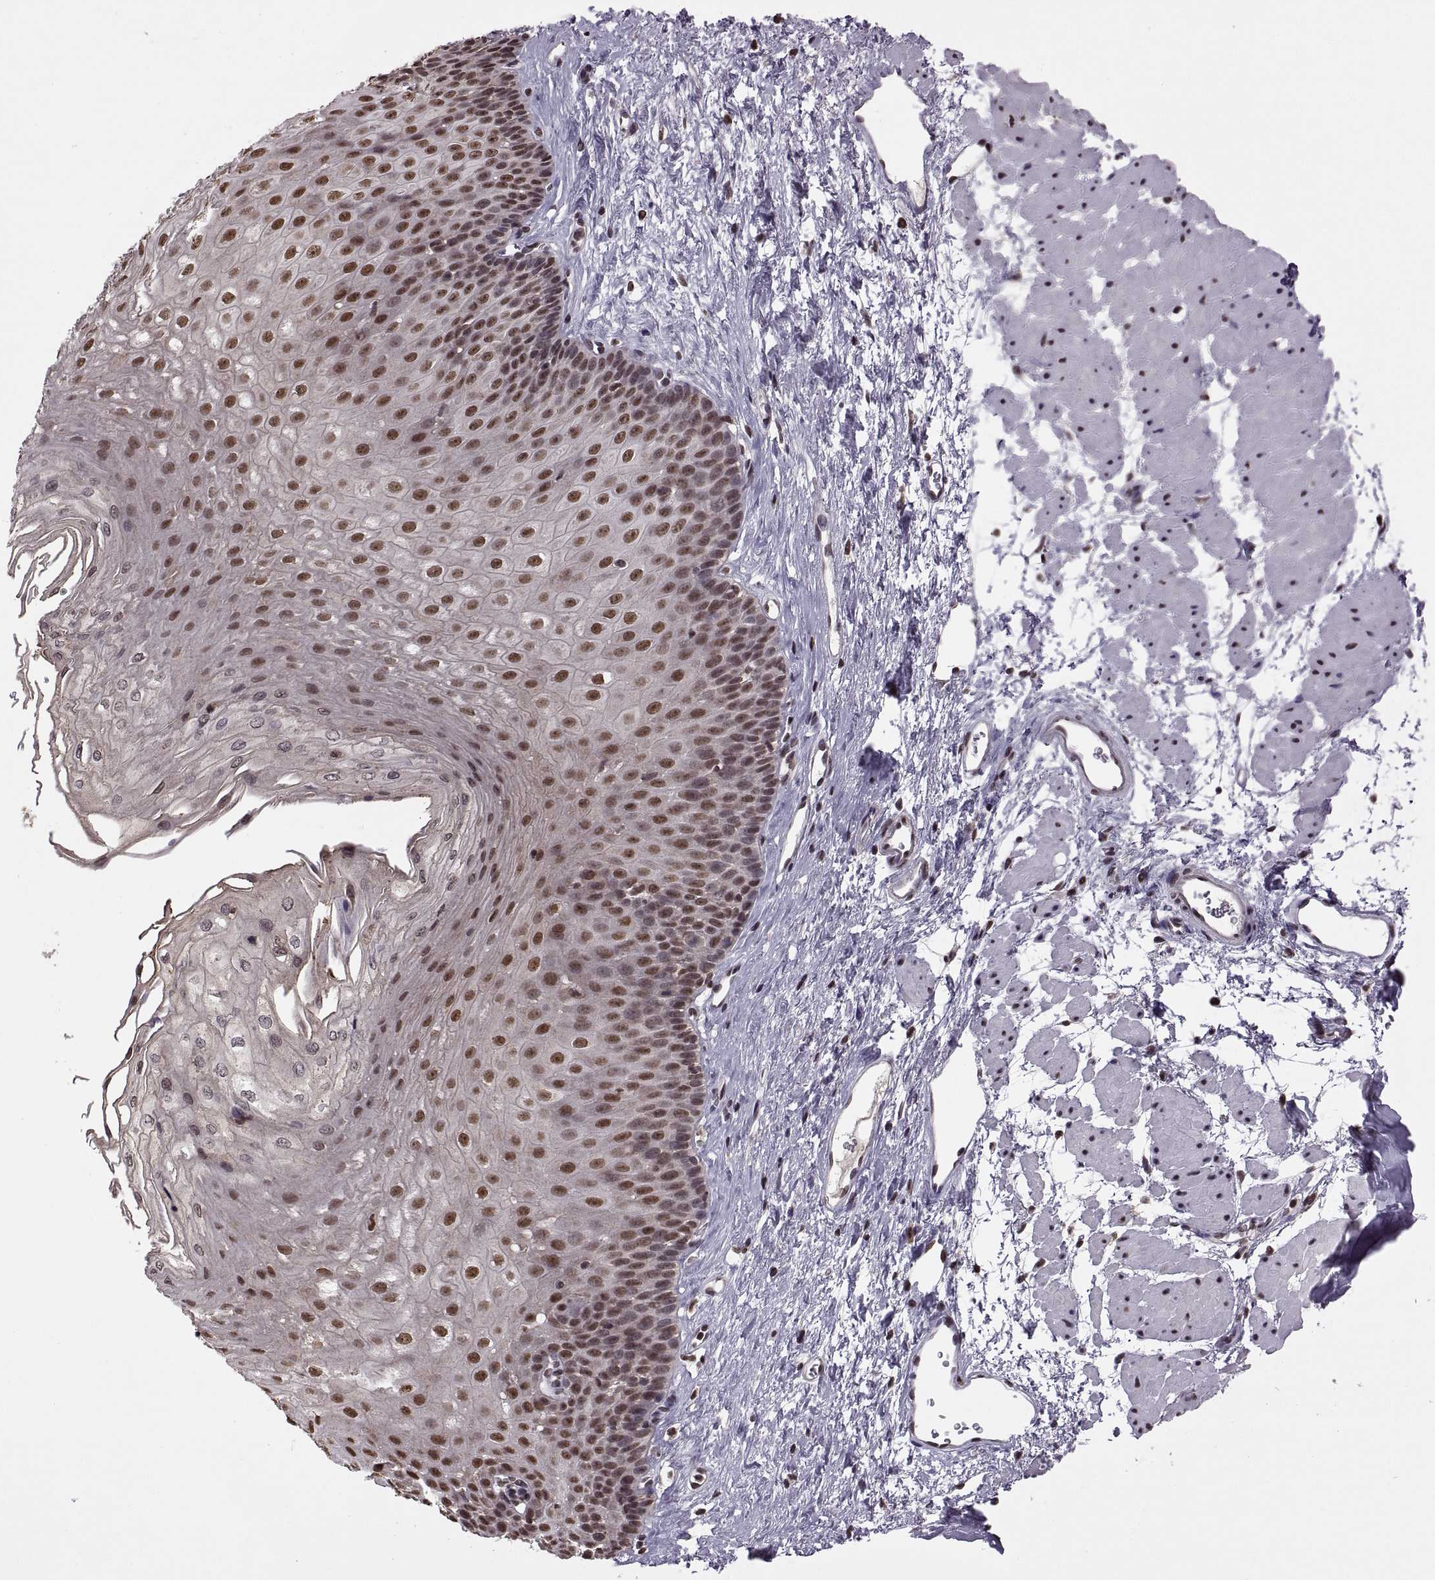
{"staining": {"intensity": "strong", "quantity": "25%-75%", "location": "nuclear"}, "tissue": "esophagus", "cell_type": "Squamous epithelial cells", "image_type": "normal", "snomed": [{"axis": "morphology", "description": "Normal tissue, NOS"}, {"axis": "topography", "description": "Esophagus"}], "caption": "The image reveals immunohistochemical staining of normal esophagus. There is strong nuclear staining is identified in approximately 25%-75% of squamous epithelial cells. (DAB (3,3'-diaminobenzidine) IHC with brightfield microscopy, high magnification).", "gene": "INTS3", "patient": {"sex": "female", "age": 62}}